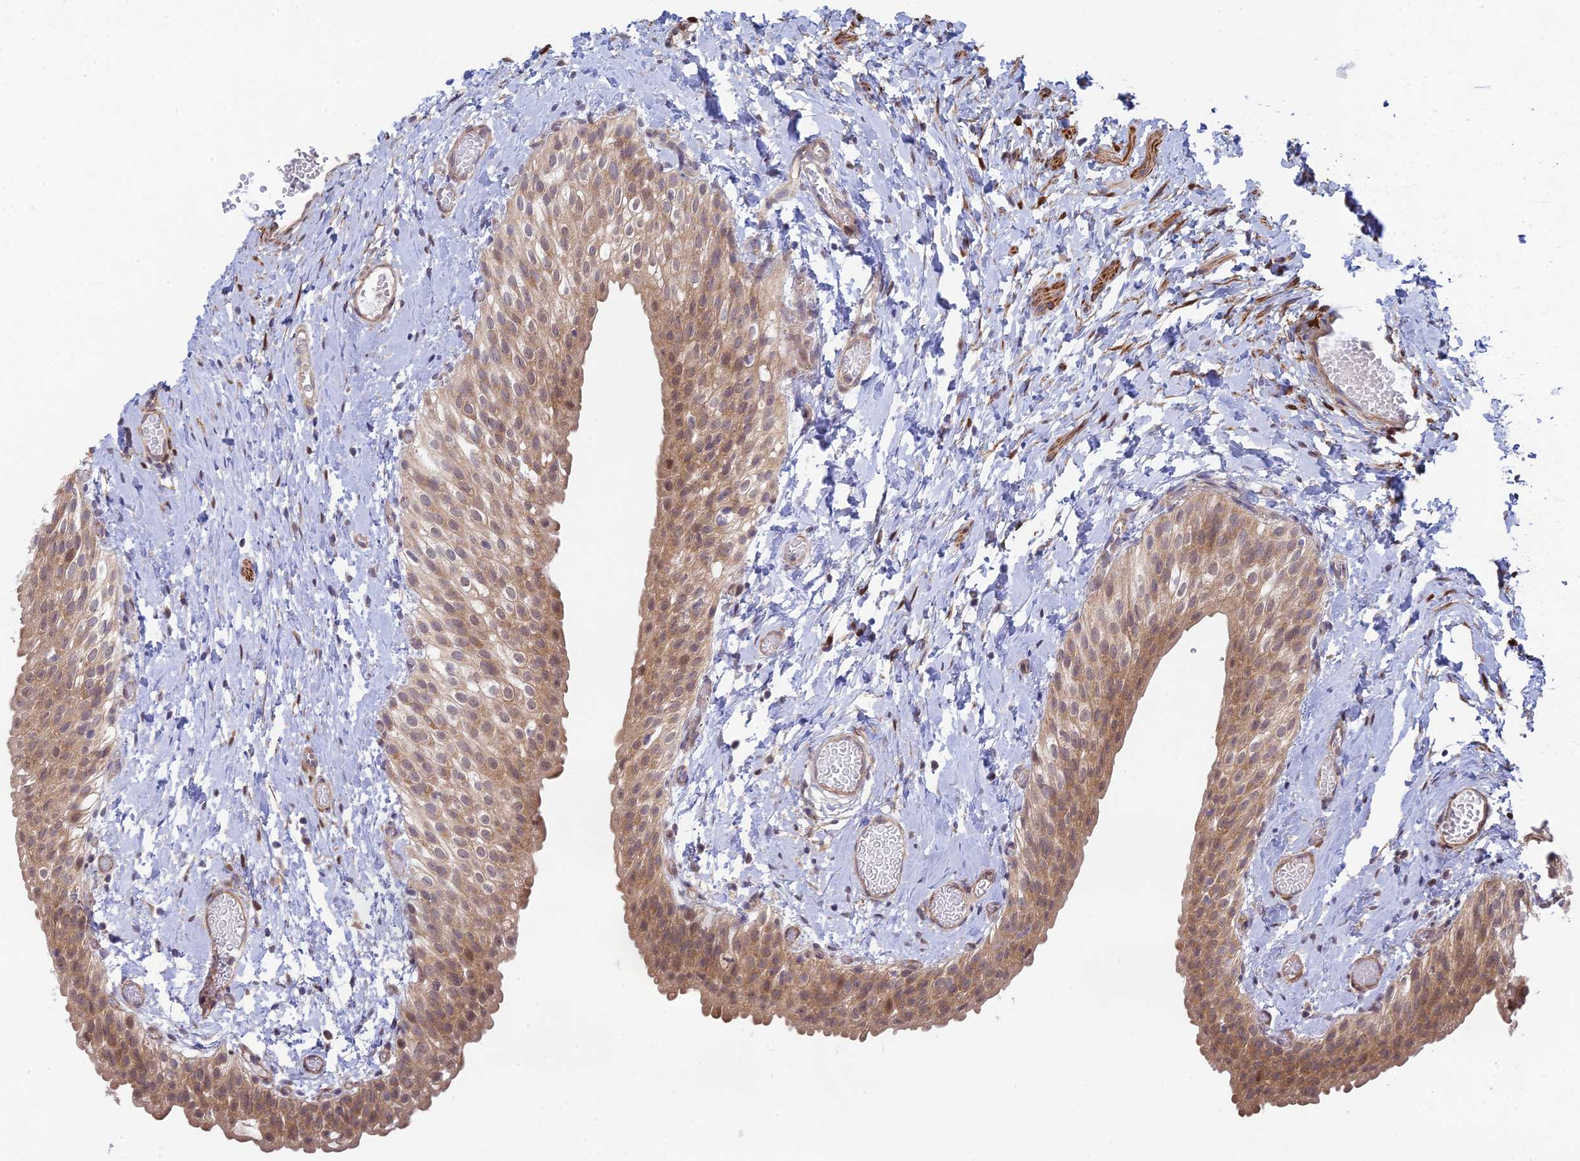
{"staining": {"intensity": "moderate", "quantity": ">75%", "location": "cytoplasmic/membranous"}, "tissue": "urinary bladder", "cell_type": "Urothelial cells", "image_type": "normal", "snomed": [{"axis": "morphology", "description": "Normal tissue, NOS"}, {"axis": "topography", "description": "Urinary bladder"}], "caption": "DAB (3,3'-diaminobenzidine) immunohistochemical staining of benign urinary bladder shows moderate cytoplasmic/membranous protein staining in about >75% of urothelial cells.", "gene": "INCA1", "patient": {"sex": "male", "age": 1}}